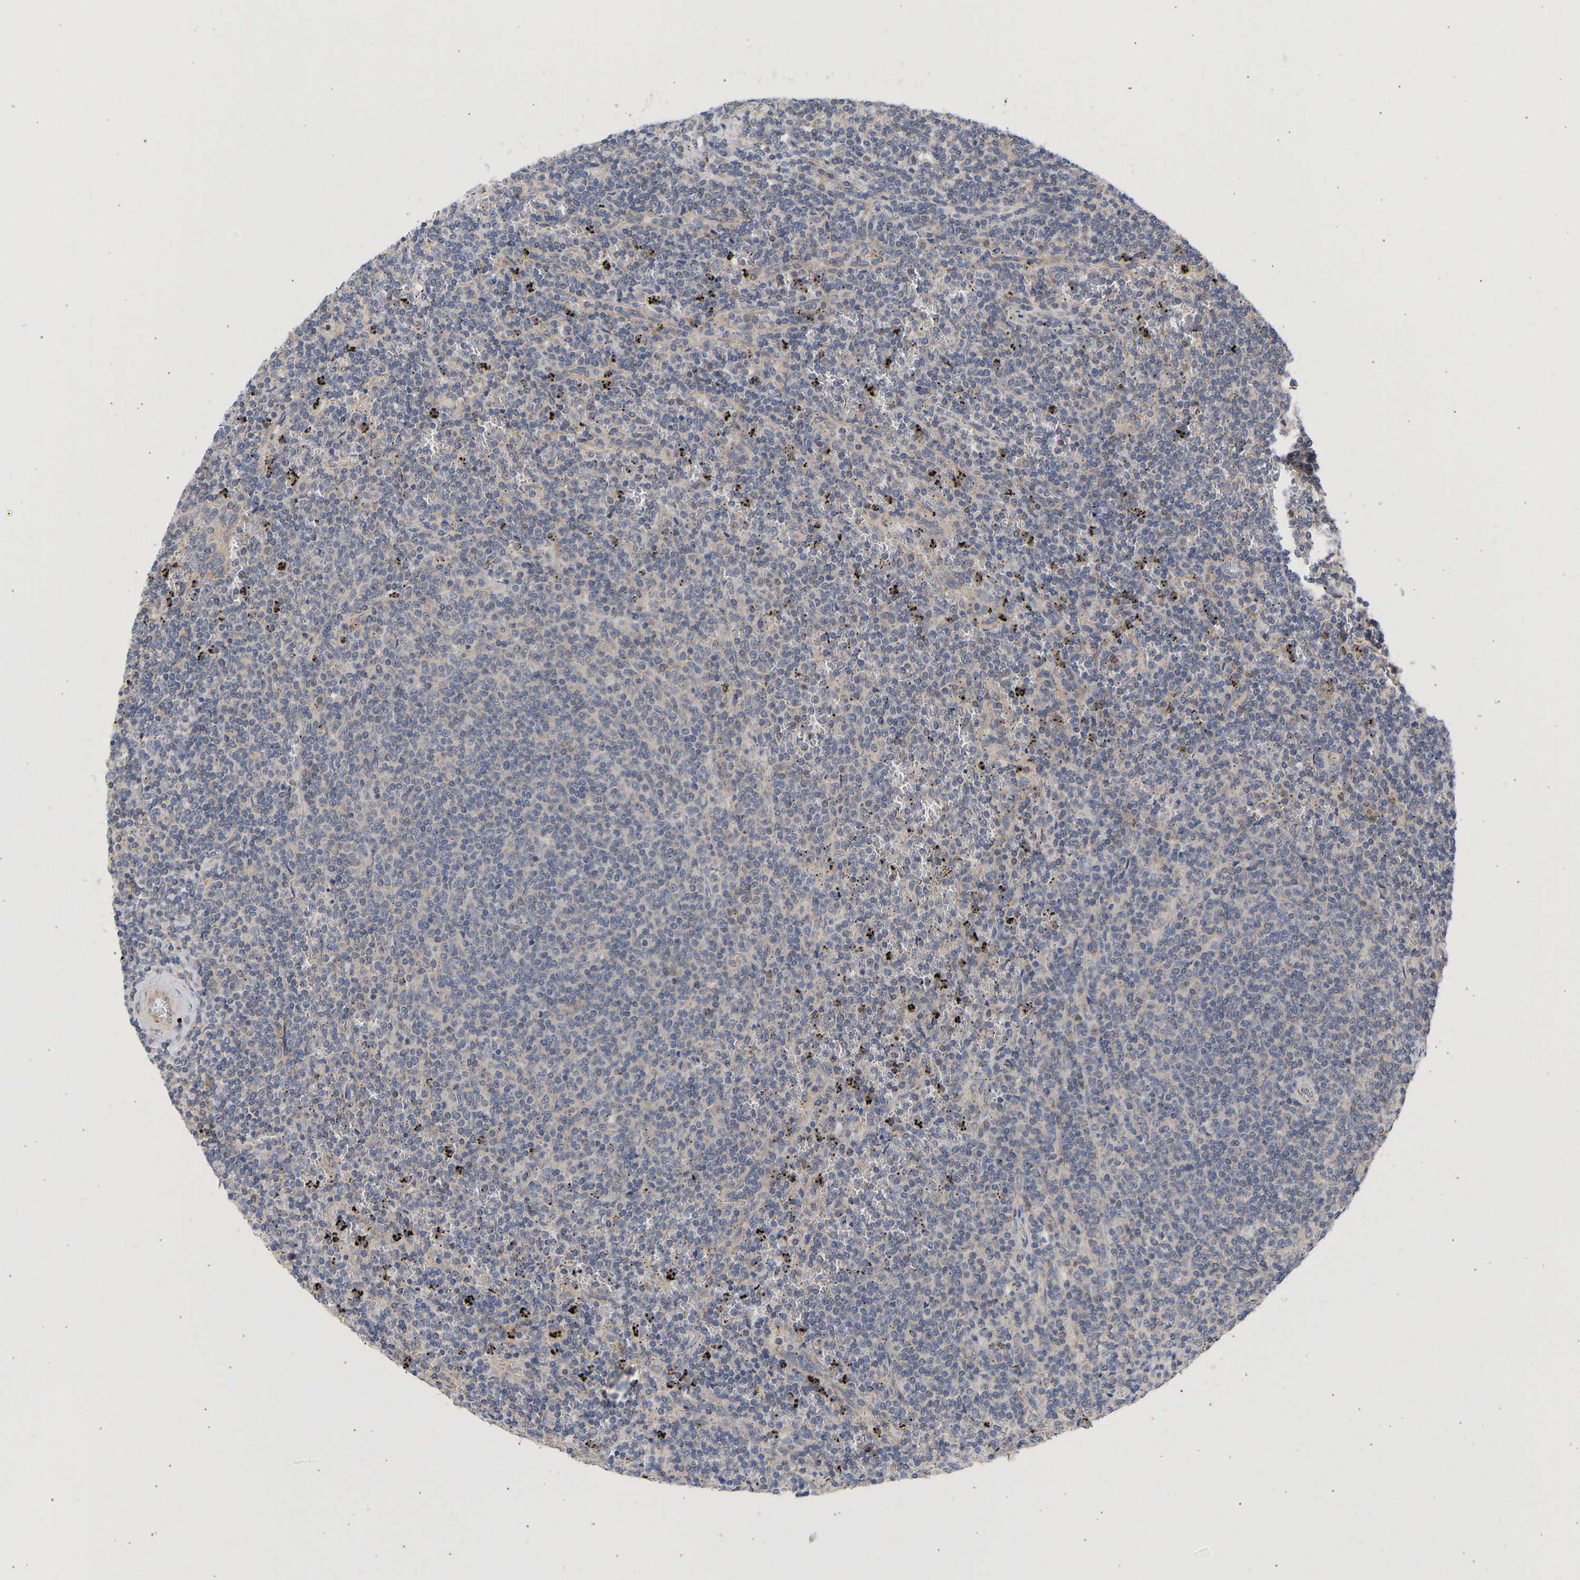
{"staining": {"intensity": "negative", "quantity": "none", "location": "none"}, "tissue": "lymphoma", "cell_type": "Tumor cells", "image_type": "cancer", "snomed": [{"axis": "morphology", "description": "Malignant lymphoma, non-Hodgkin's type, Low grade"}, {"axis": "topography", "description": "Spleen"}], "caption": "Immunohistochemistry (IHC) micrograph of lymphoma stained for a protein (brown), which shows no positivity in tumor cells. Brightfield microscopy of immunohistochemistry (IHC) stained with DAB (brown) and hematoxylin (blue), captured at high magnification.", "gene": "MAP2K3", "patient": {"sex": "female", "age": 50}}